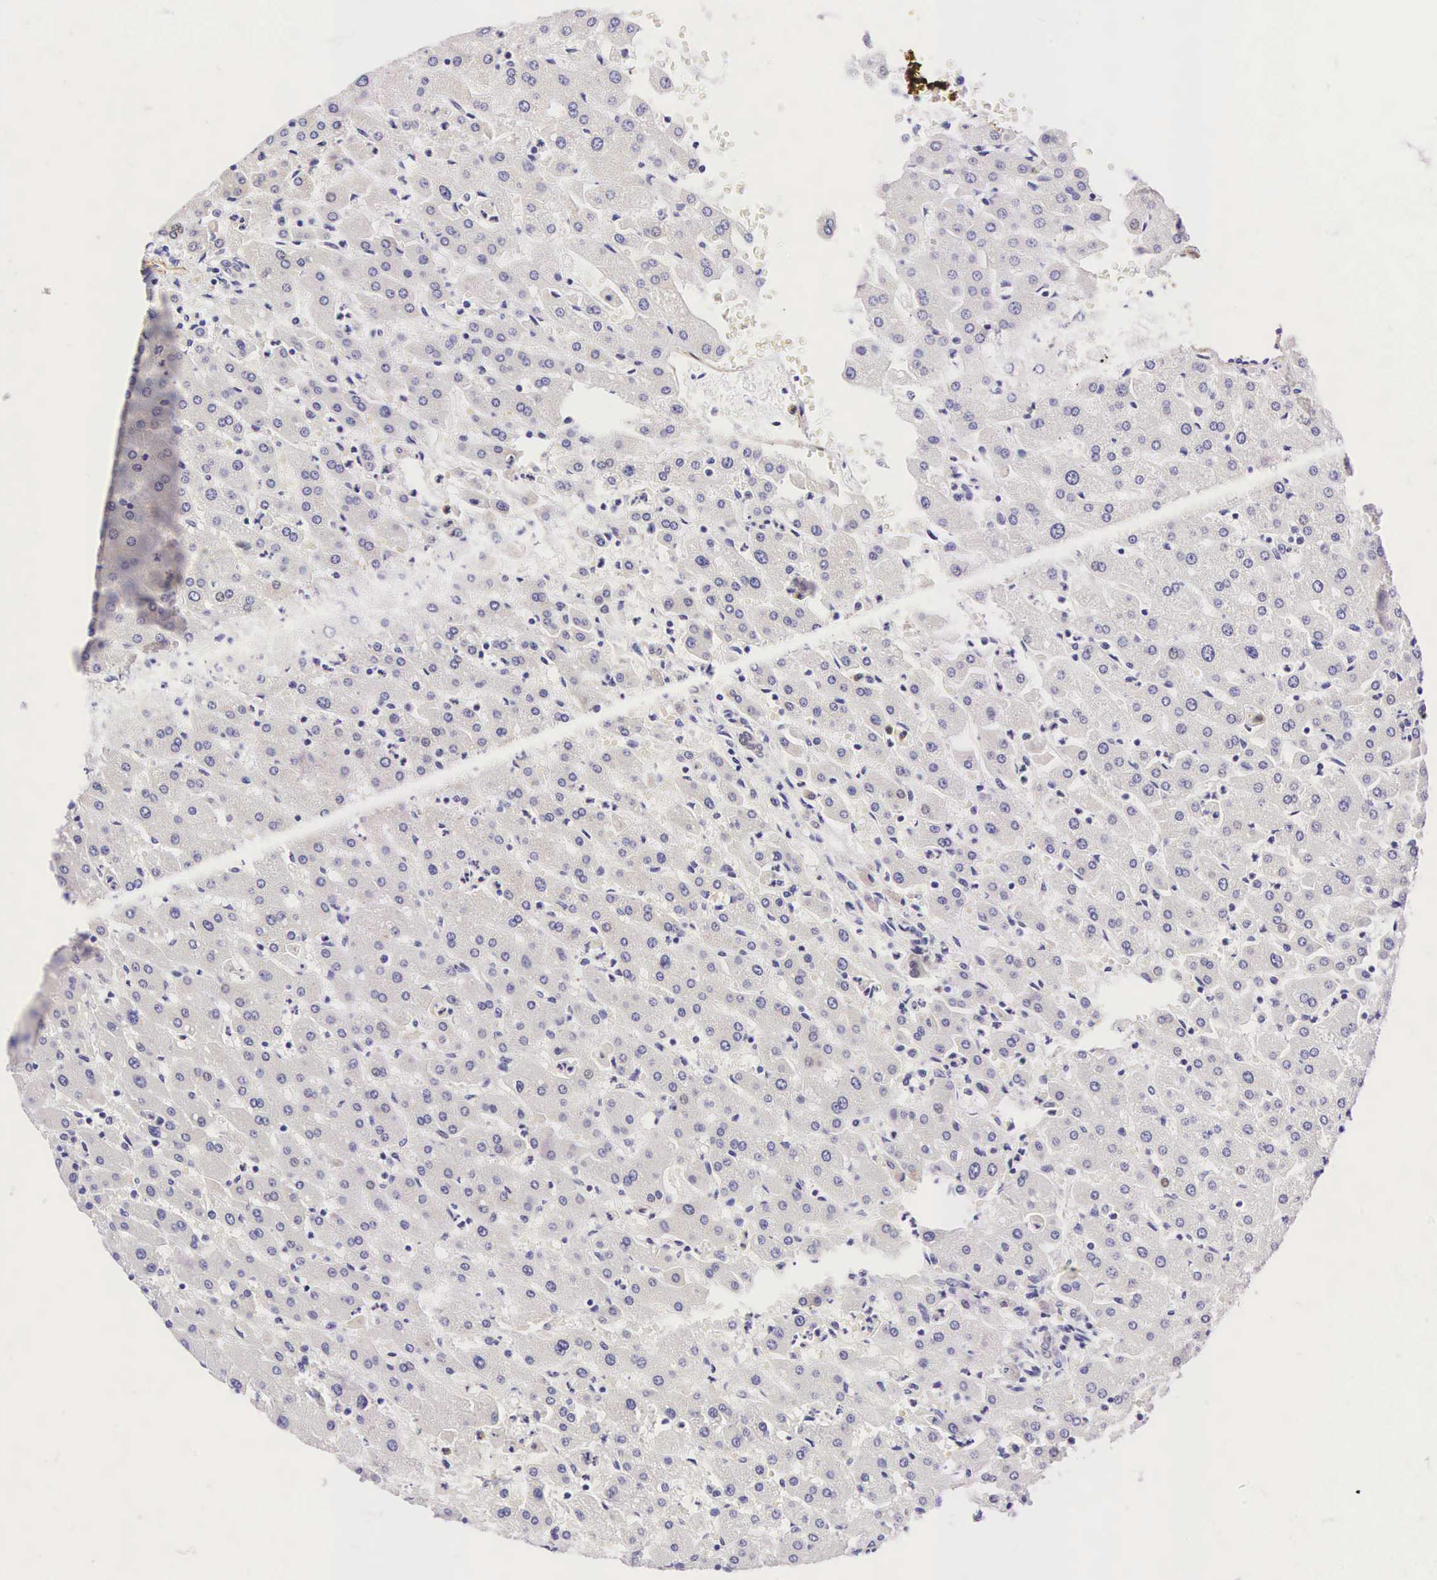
{"staining": {"intensity": "negative", "quantity": "none", "location": "none"}, "tissue": "liver", "cell_type": "Cholangiocytes", "image_type": "normal", "snomed": [{"axis": "morphology", "description": "Normal tissue, NOS"}, {"axis": "topography", "description": "Liver"}], "caption": "High power microscopy photomicrograph of an immunohistochemistry image of unremarkable liver, revealing no significant staining in cholangiocytes.", "gene": "CNN1", "patient": {"sex": "female", "age": 30}}